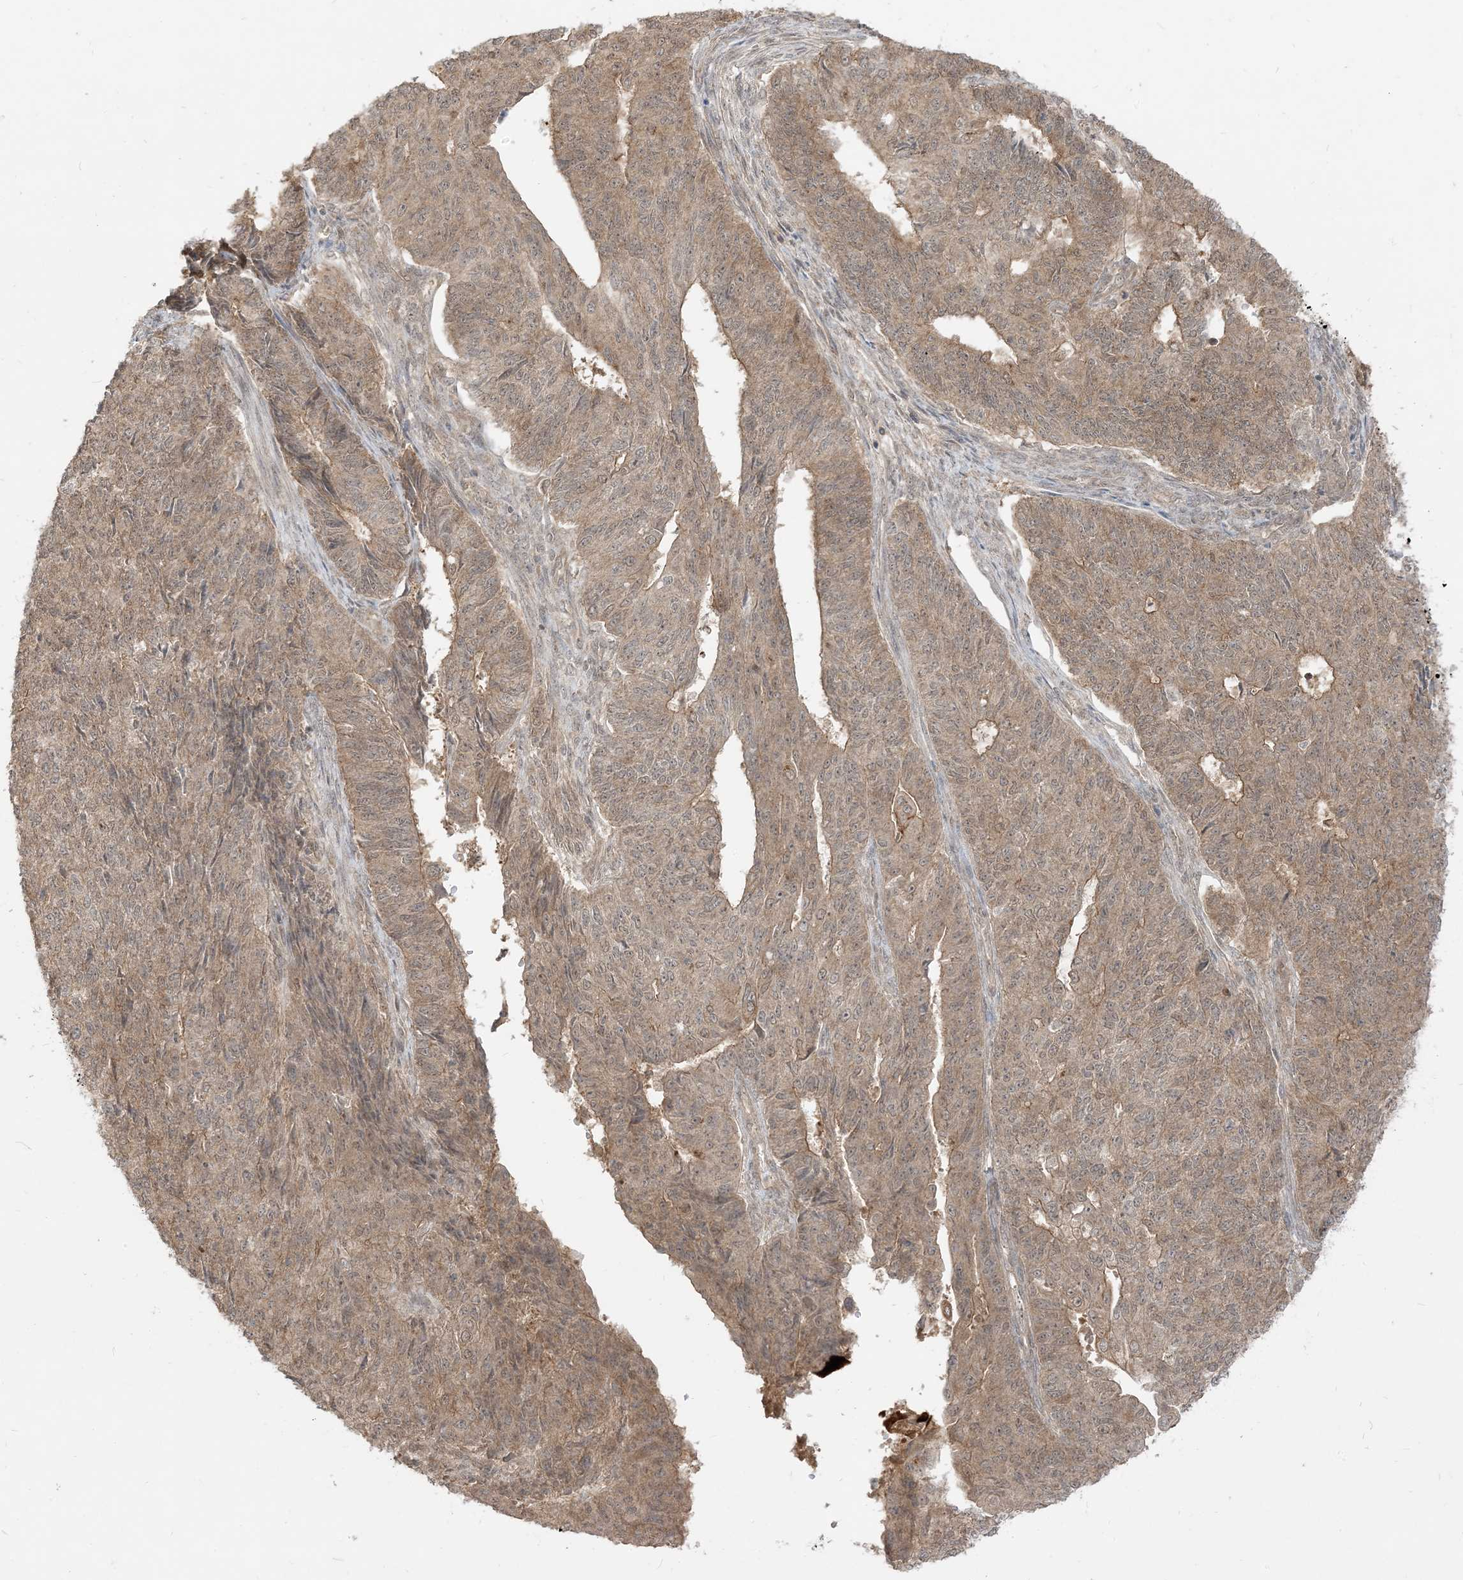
{"staining": {"intensity": "weak", "quantity": ">75%", "location": "cytoplasmic/membranous"}, "tissue": "endometrial cancer", "cell_type": "Tumor cells", "image_type": "cancer", "snomed": [{"axis": "morphology", "description": "Adenocarcinoma, NOS"}, {"axis": "topography", "description": "Endometrium"}], "caption": "Immunohistochemistry (IHC) micrograph of neoplastic tissue: human endometrial cancer stained using immunohistochemistry (IHC) shows low levels of weak protein expression localized specifically in the cytoplasmic/membranous of tumor cells, appearing as a cytoplasmic/membranous brown color.", "gene": "TBCC", "patient": {"sex": "female", "age": 32}}